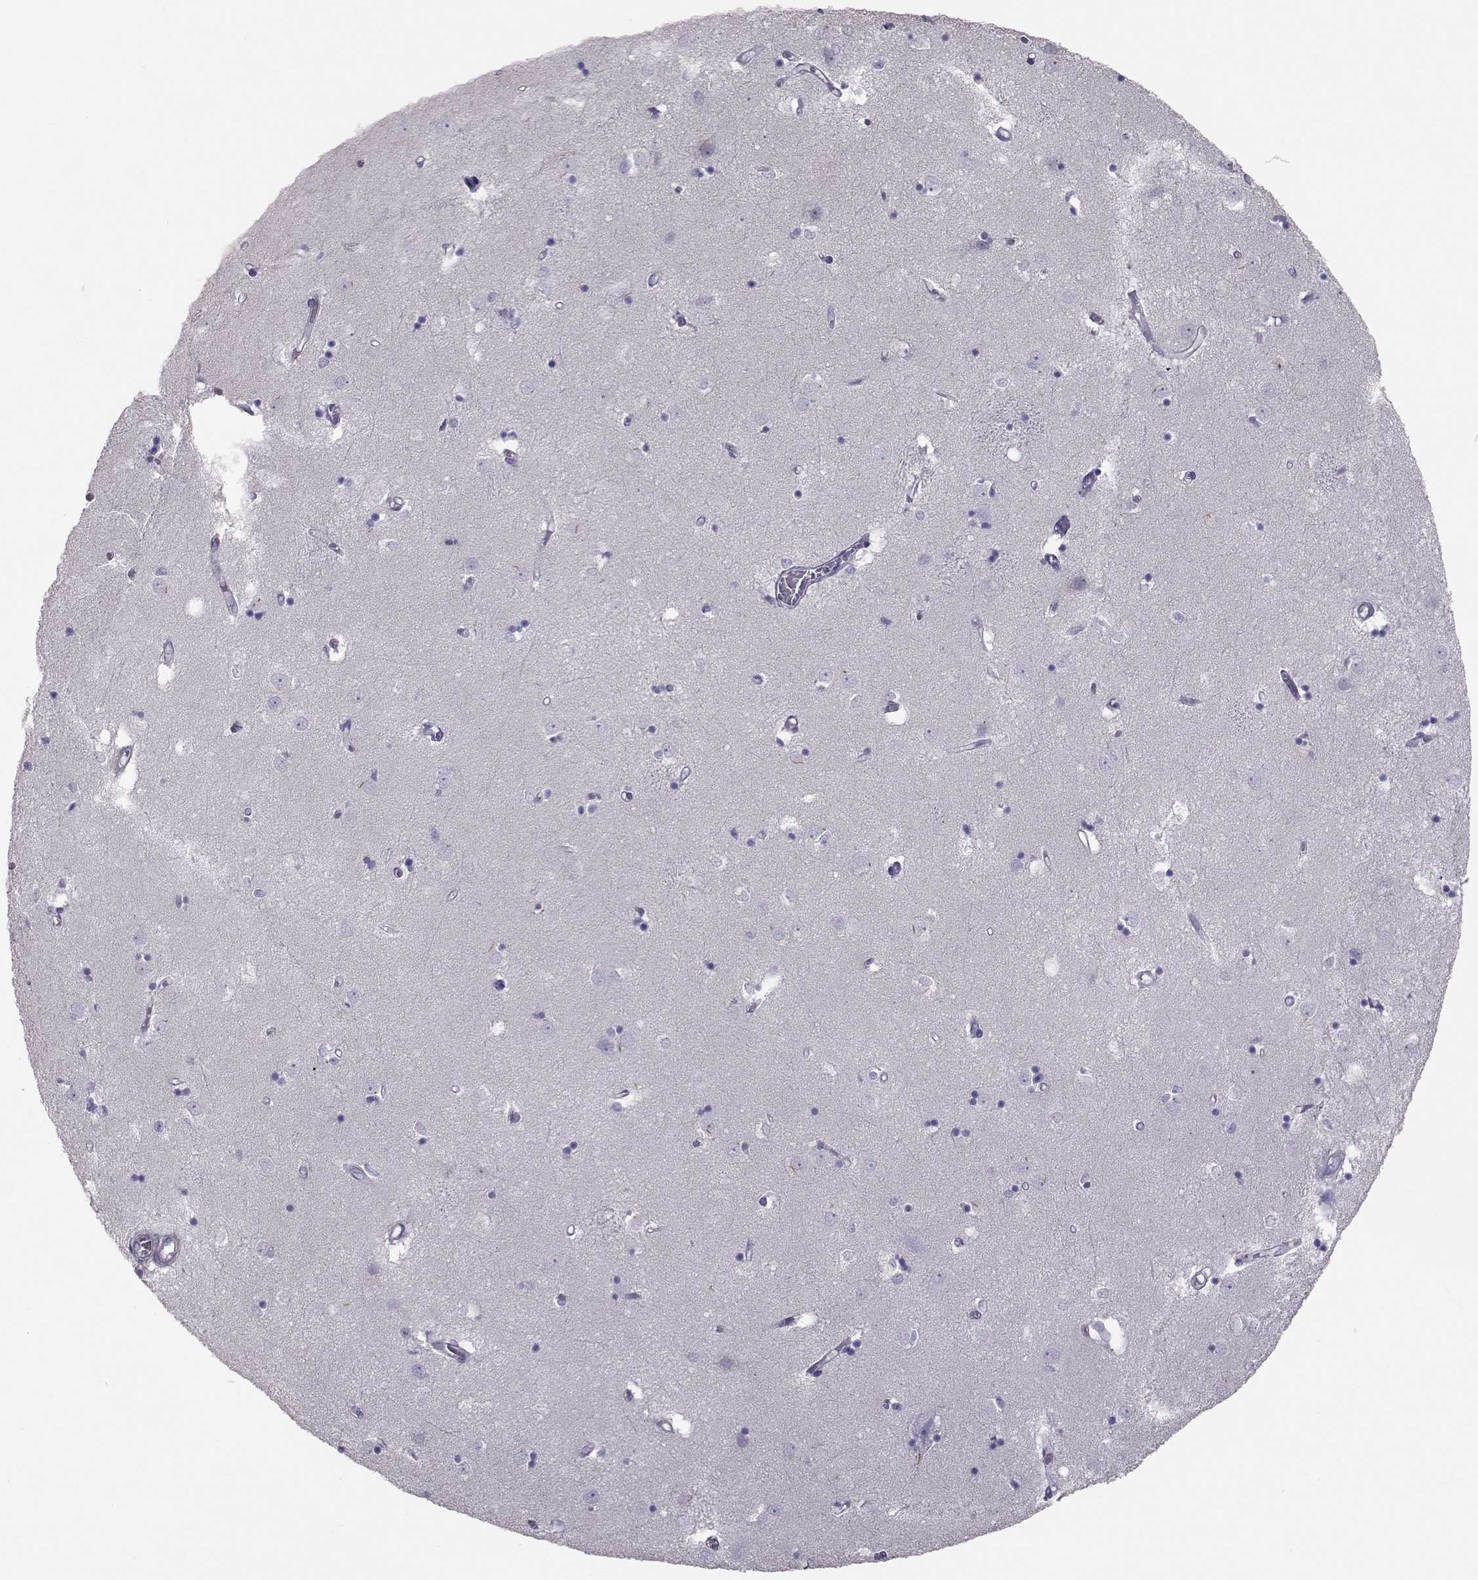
{"staining": {"intensity": "negative", "quantity": "none", "location": "none"}, "tissue": "caudate", "cell_type": "Glial cells", "image_type": "normal", "snomed": [{"axis": "morphology", "description": "Normal tissue, NOS"}, {"axis": "topography", "description": "Lateral ventricle wall"}], "caption": "Image shows no significant protein expression in glial cells of normal caudate. Brightfield microscopy of immunohistochemistry (IHC) stained with DAB (3,3'-diaminobenzidine) (brown) and hematoxylin (blue), captured at high magnification.", "gene": "GARIN3", "patient": {"sex": "male", "age": 54}}